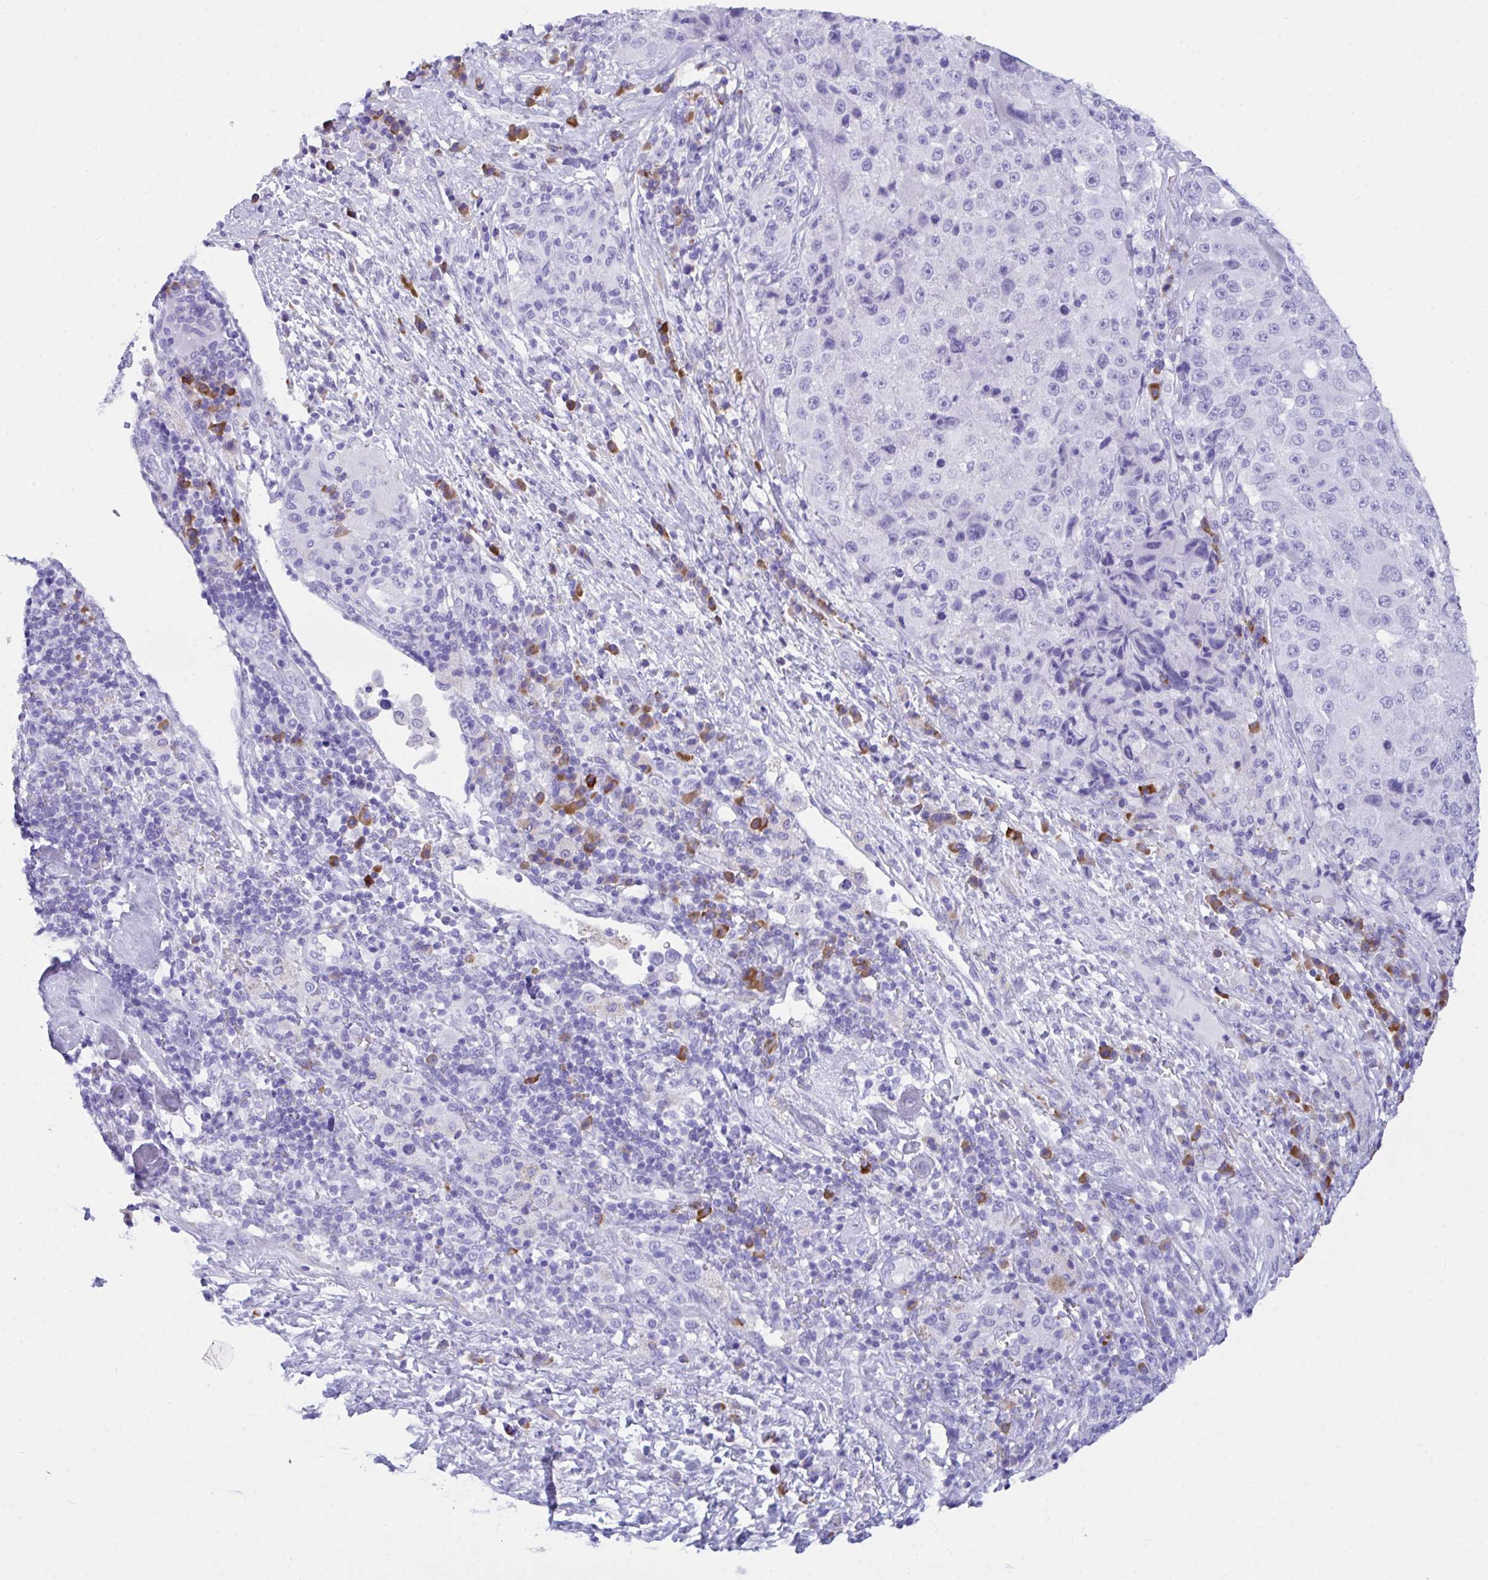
{"staining": {"intensity": "negative", "quantity": "none", "location": "none"}, "tissue": "melanoma", "cell_type": "Tumor cells", "image_type": "cancer", "snomed": [{"axis": "morphology", "description": "Malignant melanoma, Metastatic site"}, {"axis": "topography", "description": "Lymph node"}], "caption": "Immunohistochemistry histopathology image of human melanoma stained for a protein (brown), which demonstrates no positivity in tumor cells.", "gene": "BEST4", "patient": {"sex": "male", "age": 62}}